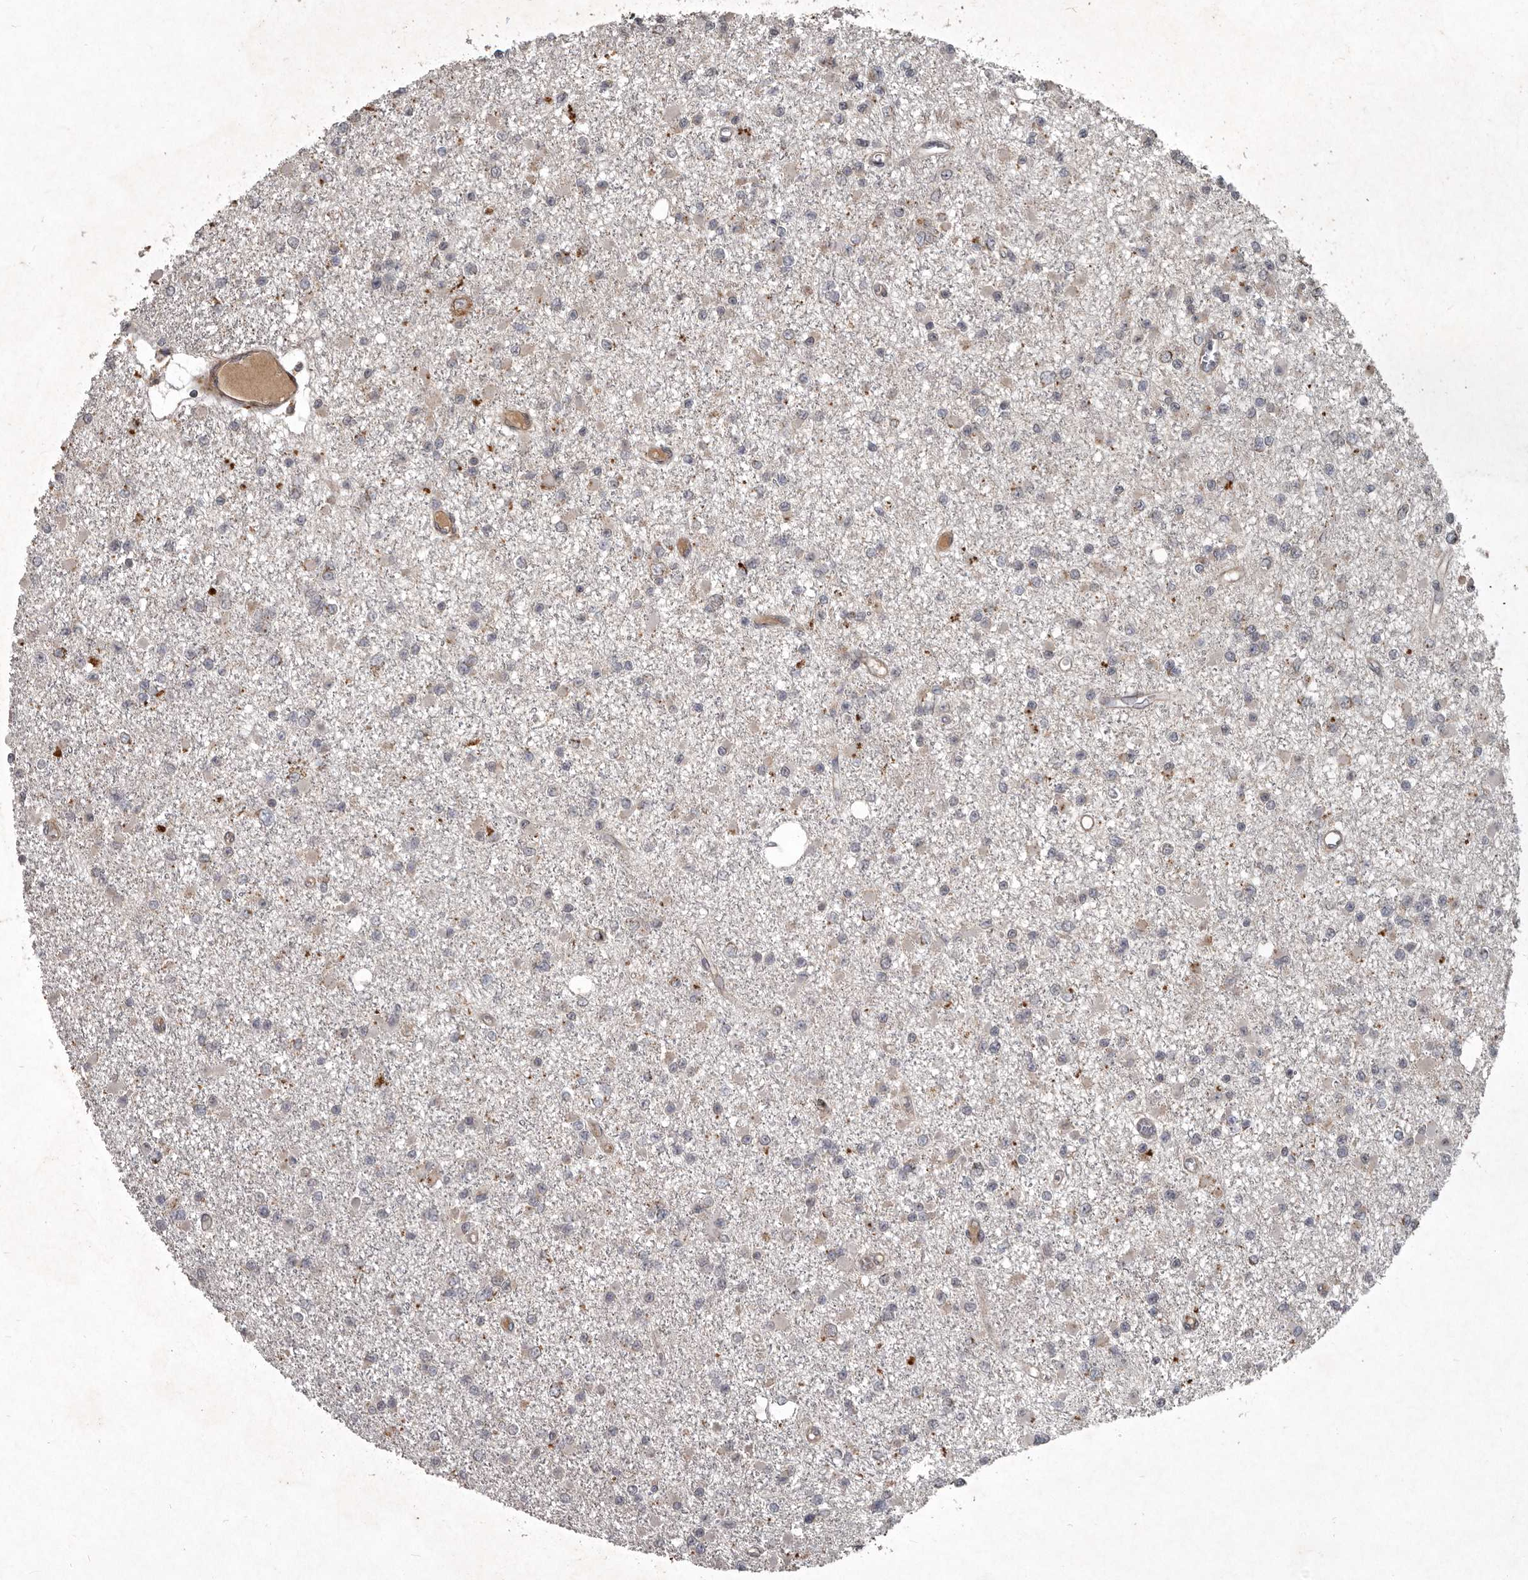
{"staining": {"intensity": "negative", "quantity": "none", "location": "none"}, "tissue": "glioma", "cell_type": "Tumor cells", "image_type": "cancer", "snomed": [{"axis": "morphology", "description": "Glioma, malignant, Low grade"}, {"axis": "topography", "description": "Brain"}], "caption": "High magnification brightfield microscopy of low-grade glioma (malignant) stained with DAB (brown) and counterstained with hematoxylin (blue): tumor cells show no significant expression.", "gene": "MRPS15", "patient": {"sex": "female", "age": 22}}